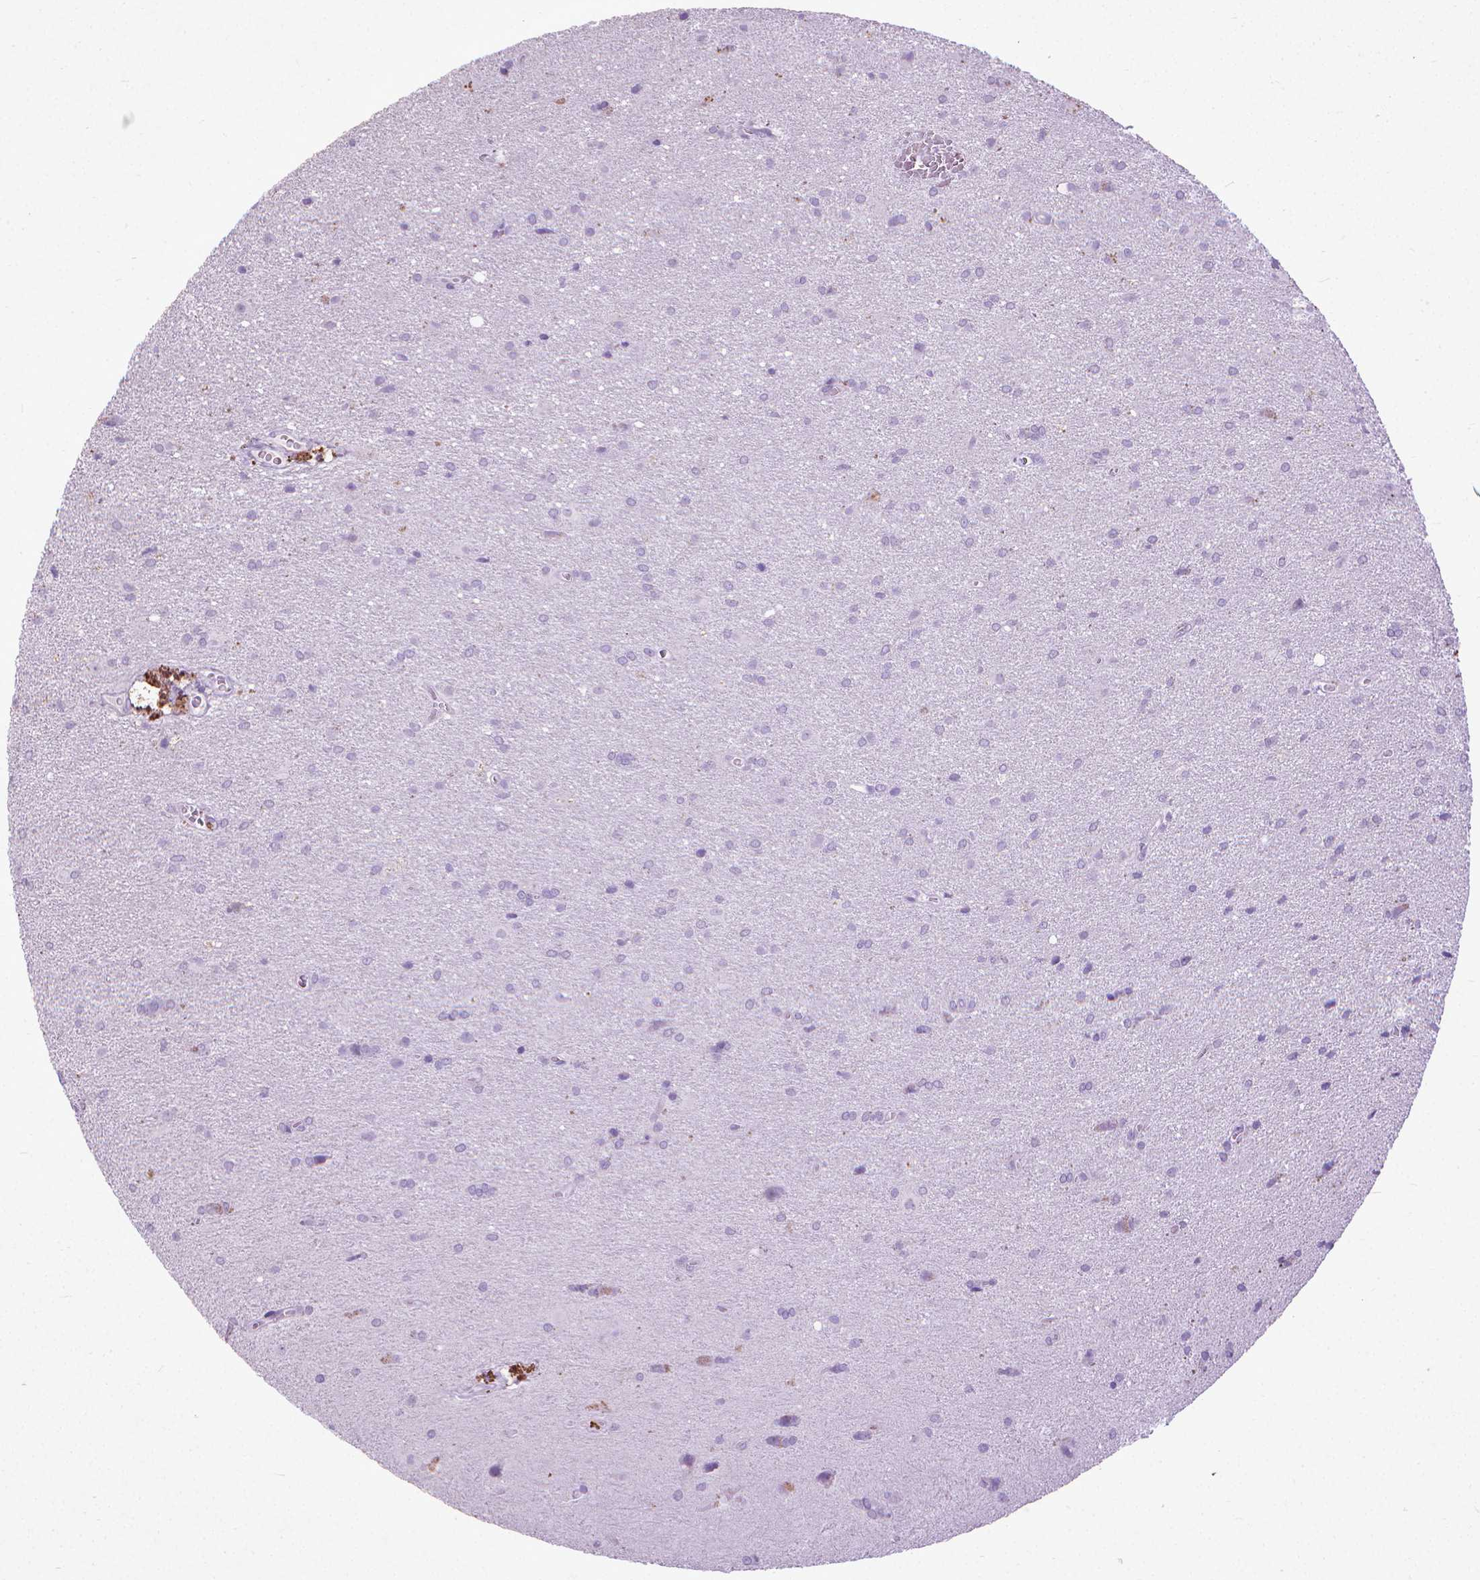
{"staining": {"intensity": "negative", "quantity": "none", "location": "none"}, "tissue": "glioma", "cell_type": "Tumor cells", "image_type": "cancer", "snomed": [{"axis": "morphology", "description": "Glioma, malignant, Low grade"}, {"axis": "topography", "description": "Brain"}], "caption": "DAB (3,3'-diaminobenzidine) immunohistochemical staining of human glioma reveals no significant positivity in tumor cells.", "gene": "KRT5", "patient": {"sex": "male", "age": 58}}